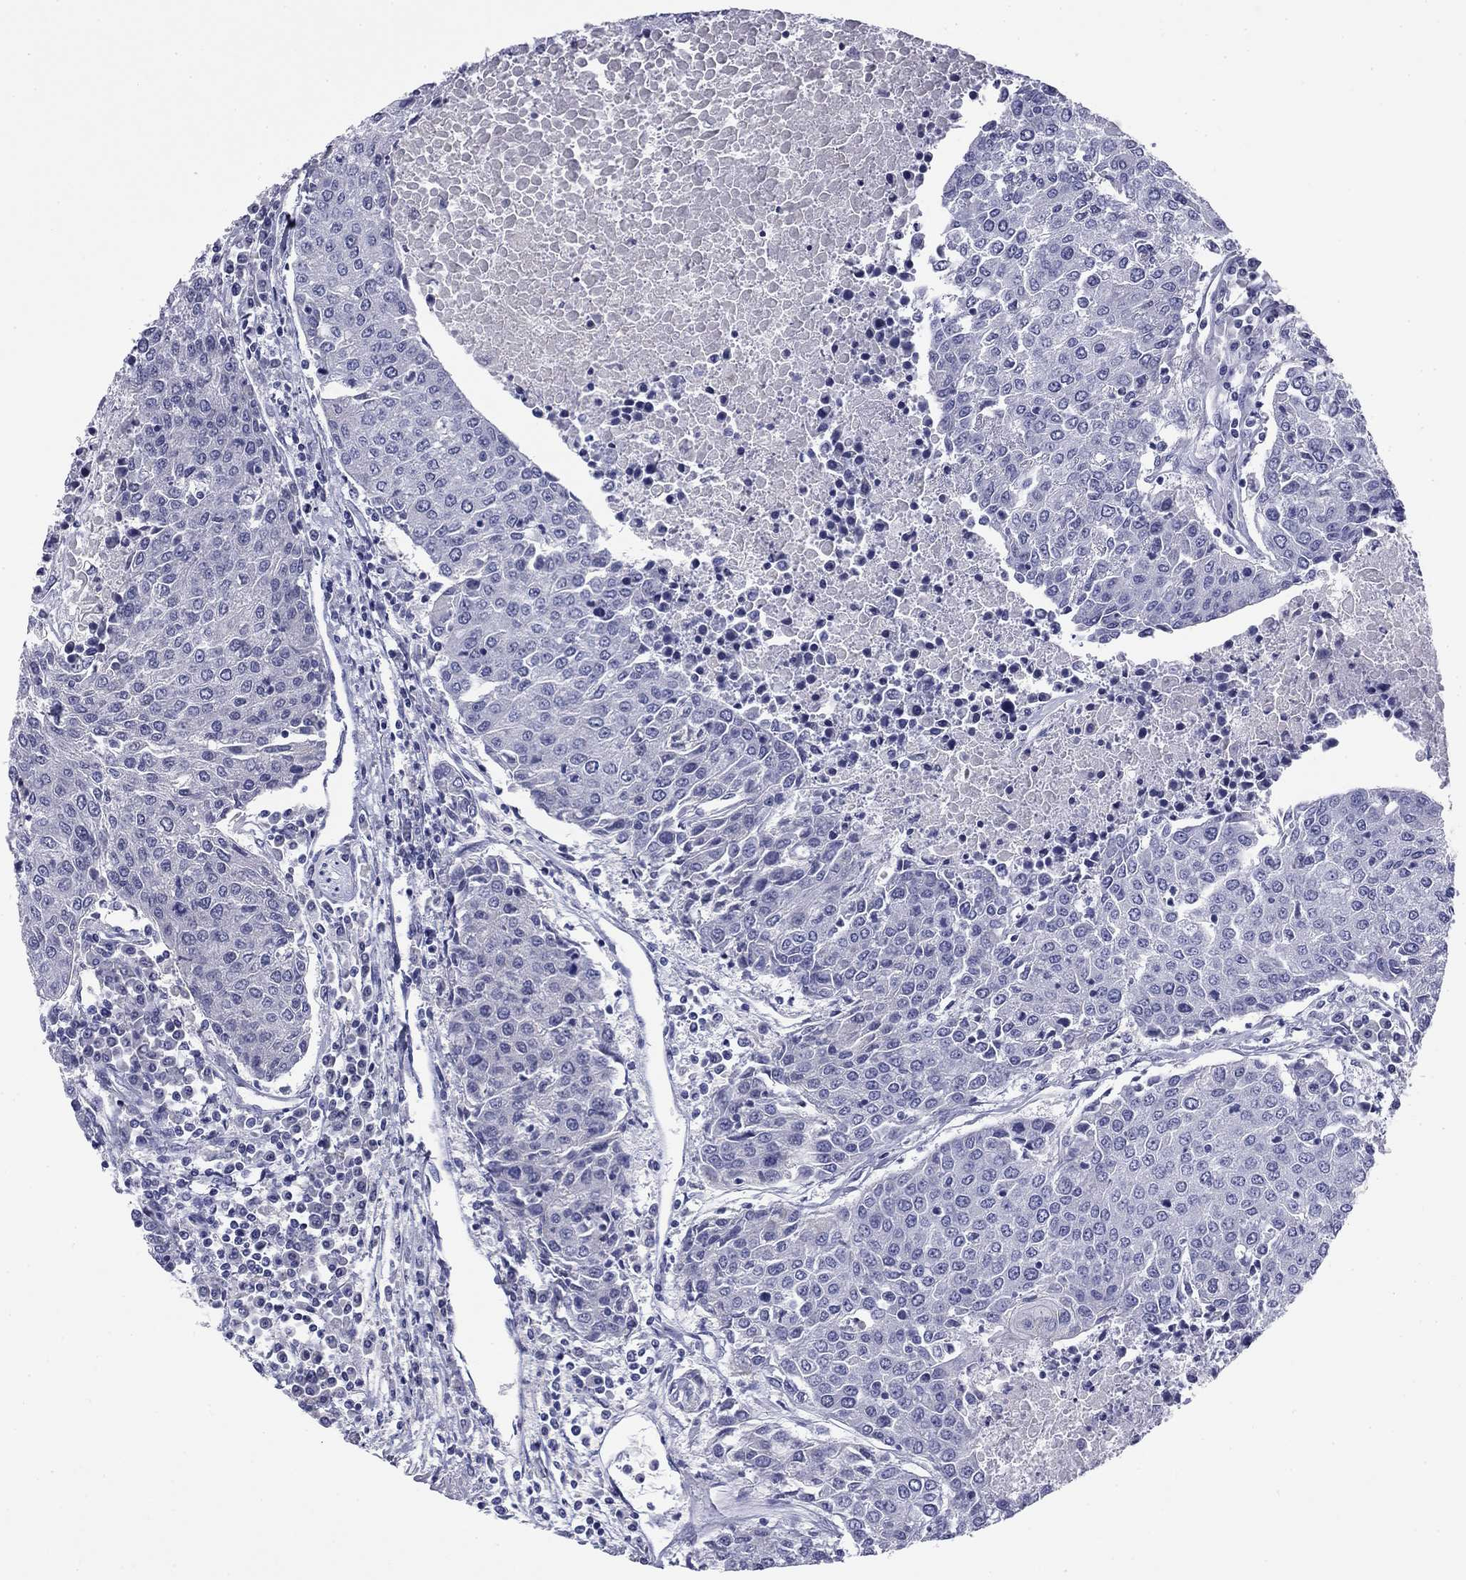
{"staining": {"intensity": "negative", "quantity": "none", "location": "none"}, "tissue": "urothelial cancer", "cell_type": "Tumor cells", "image_type": "cancer", "snomed": [{"axis": "morphology", "description": "Urothelial carcinoma, High grade"}, {"axis": "topography", "description": "Urinary bladder"}], "caption": "Urothelial carcinoma (high-grade) stained for a protein using IHC displays no positivity tumor cells.", "gene": "ABCC2", "patient": {"sex": "female", "age": 85}}